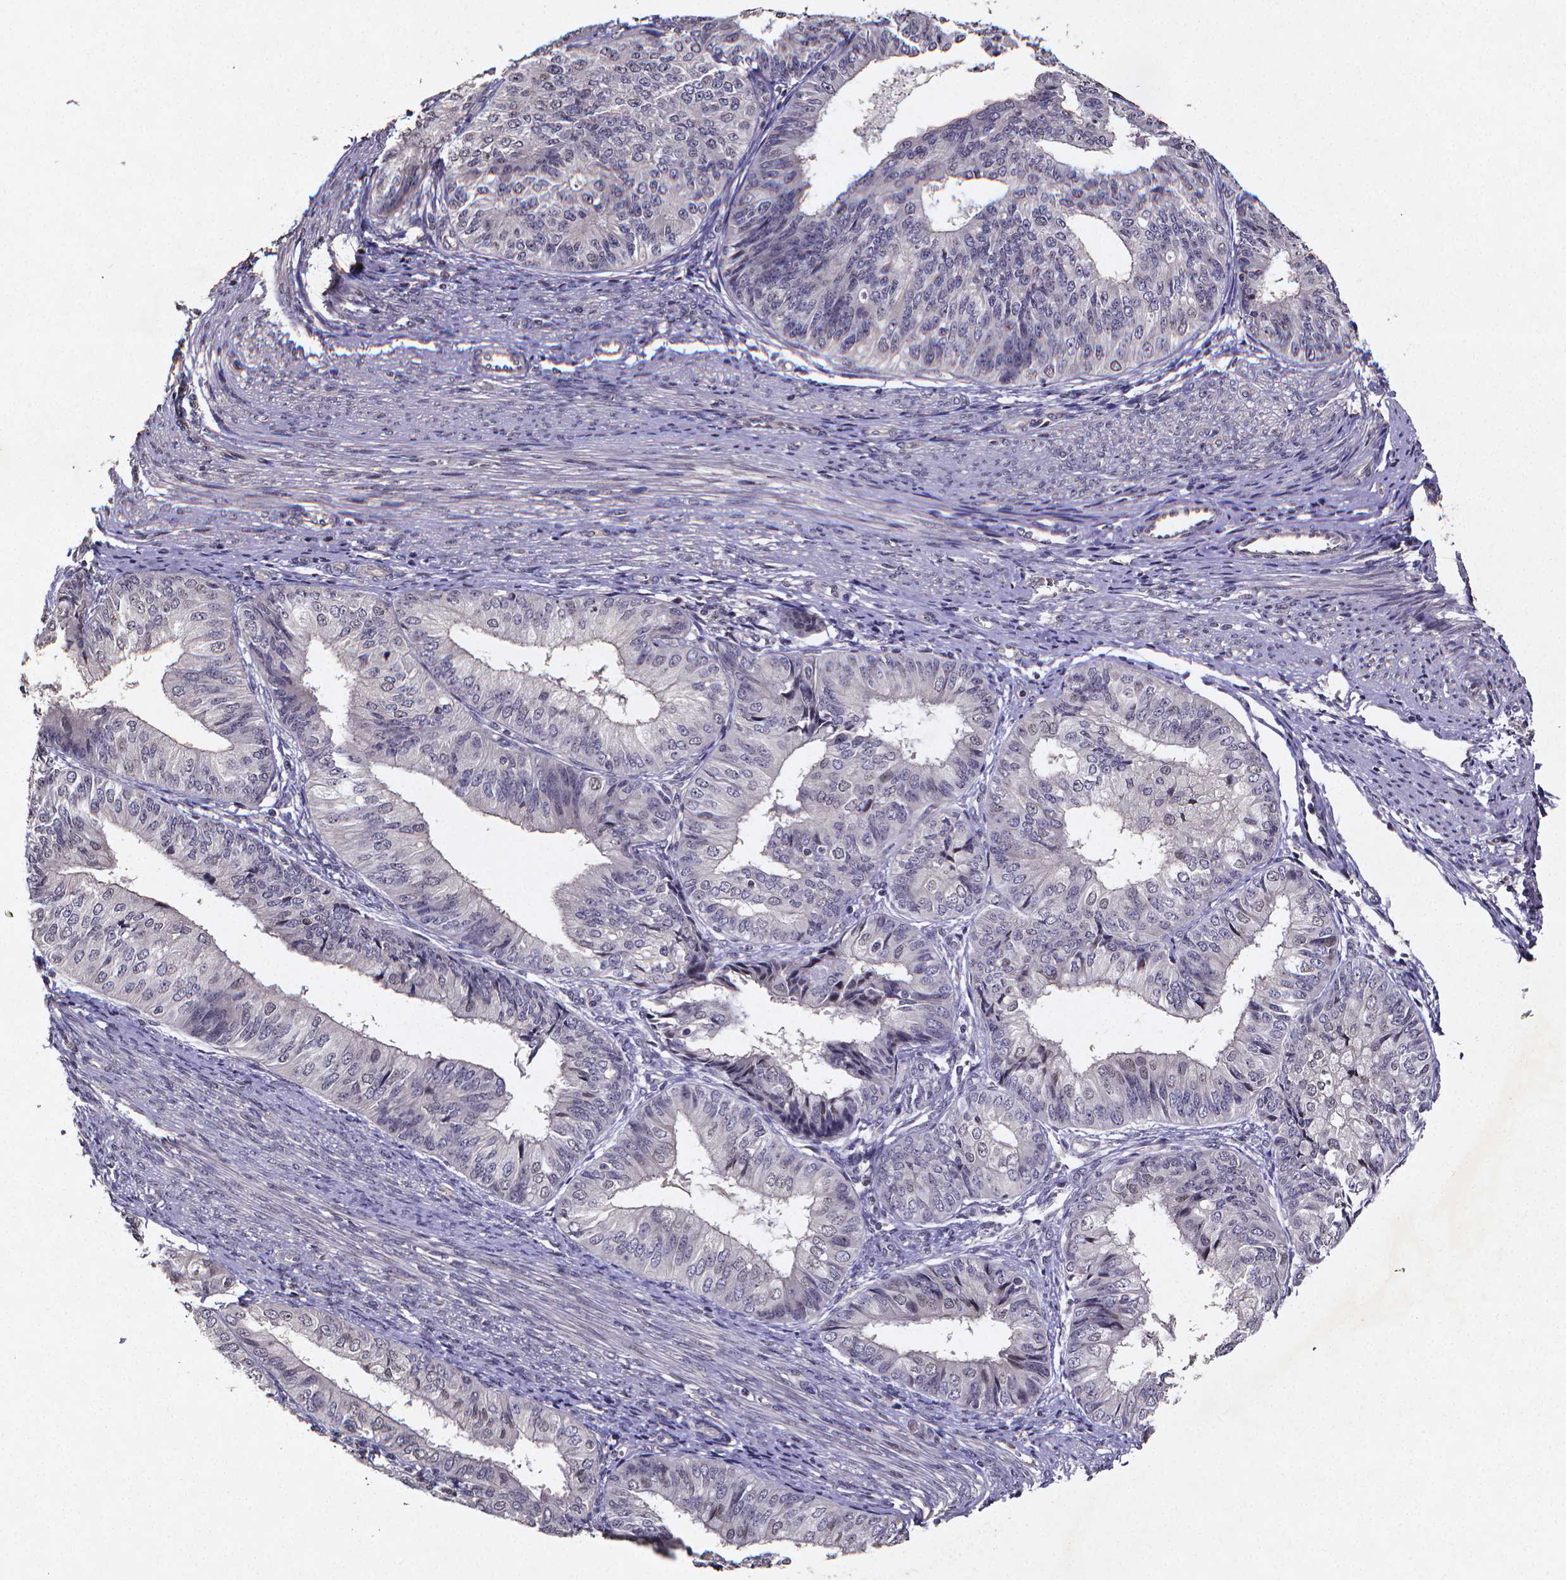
{"staining": {"intensity": "negative", "quantity": "none", "location": "none"}, "tissue": "endometrial cancer", "cell_type": "Tumor cells", "image_type": "cancer", "snomed": [{"axis": "morphology", "description": "Adenocarcinoma, NOS"}, {"axis": "topography", "description": "Endometrium"}], "caption": "Immunohistochemical staining of human endometrial cancer reveals no significant staining in tumor cells.", "gene": "TP73", "patient": {"sex": "female", "age": 58}}